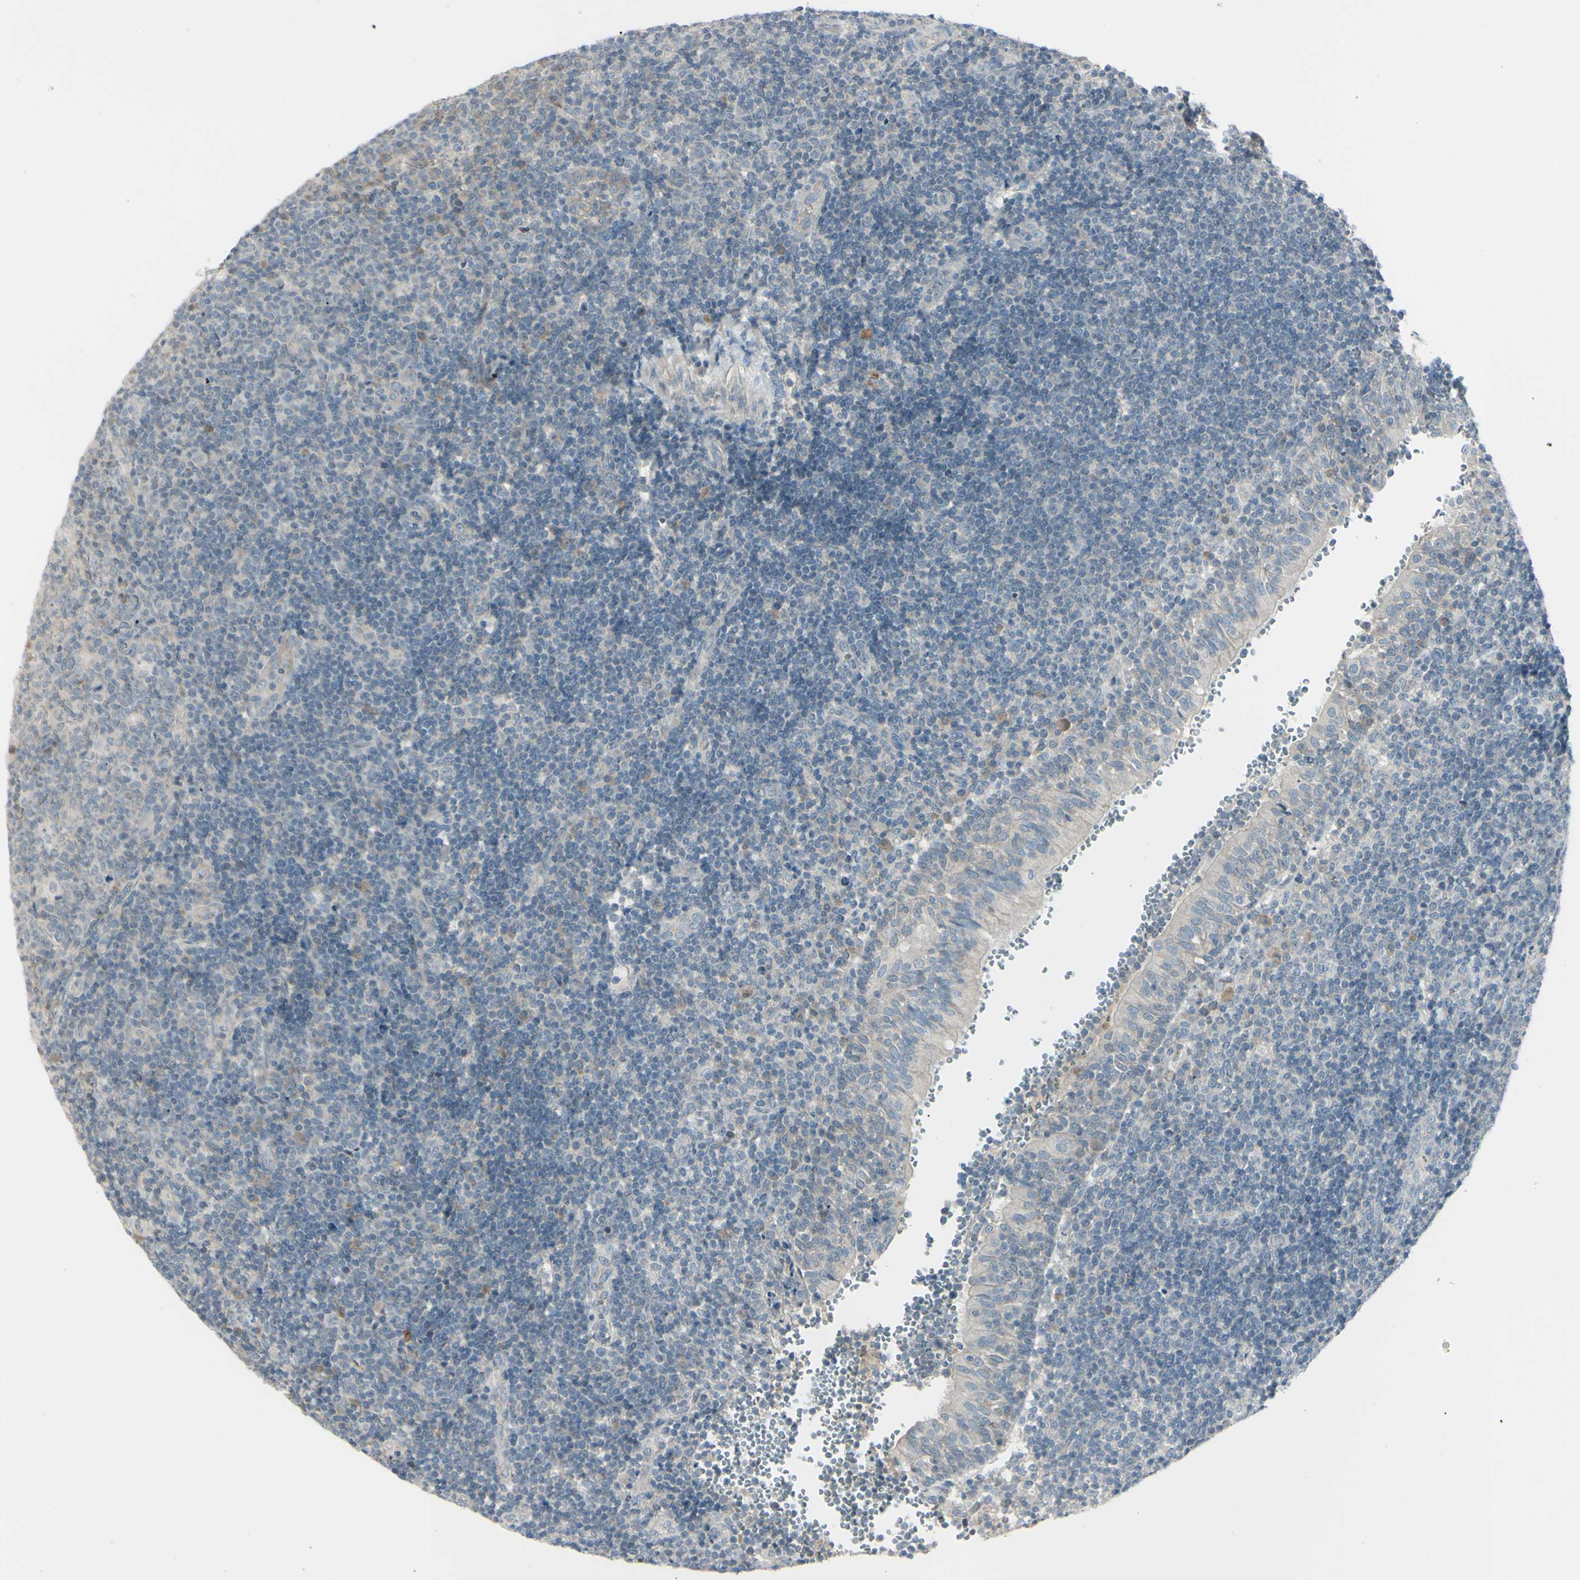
{"staining": {"intensity": "negative", "quantity": "none", "location": "none"}, "tissue": "tonsil", "cell_type": "Germinal center cells", "image_type": "normal", "snomed": [{"axis": "morphology", "description": "Normal tissue, NOS"}, {"axis": "topography", "description": "Tonsil"}], "caption": "Human tonsil stained for a protein using immunohistochemistry demonstrates no staining in germinal center cells.", "gene": "SH3GL2", "patient": {"sex": "female", "age": 40}}